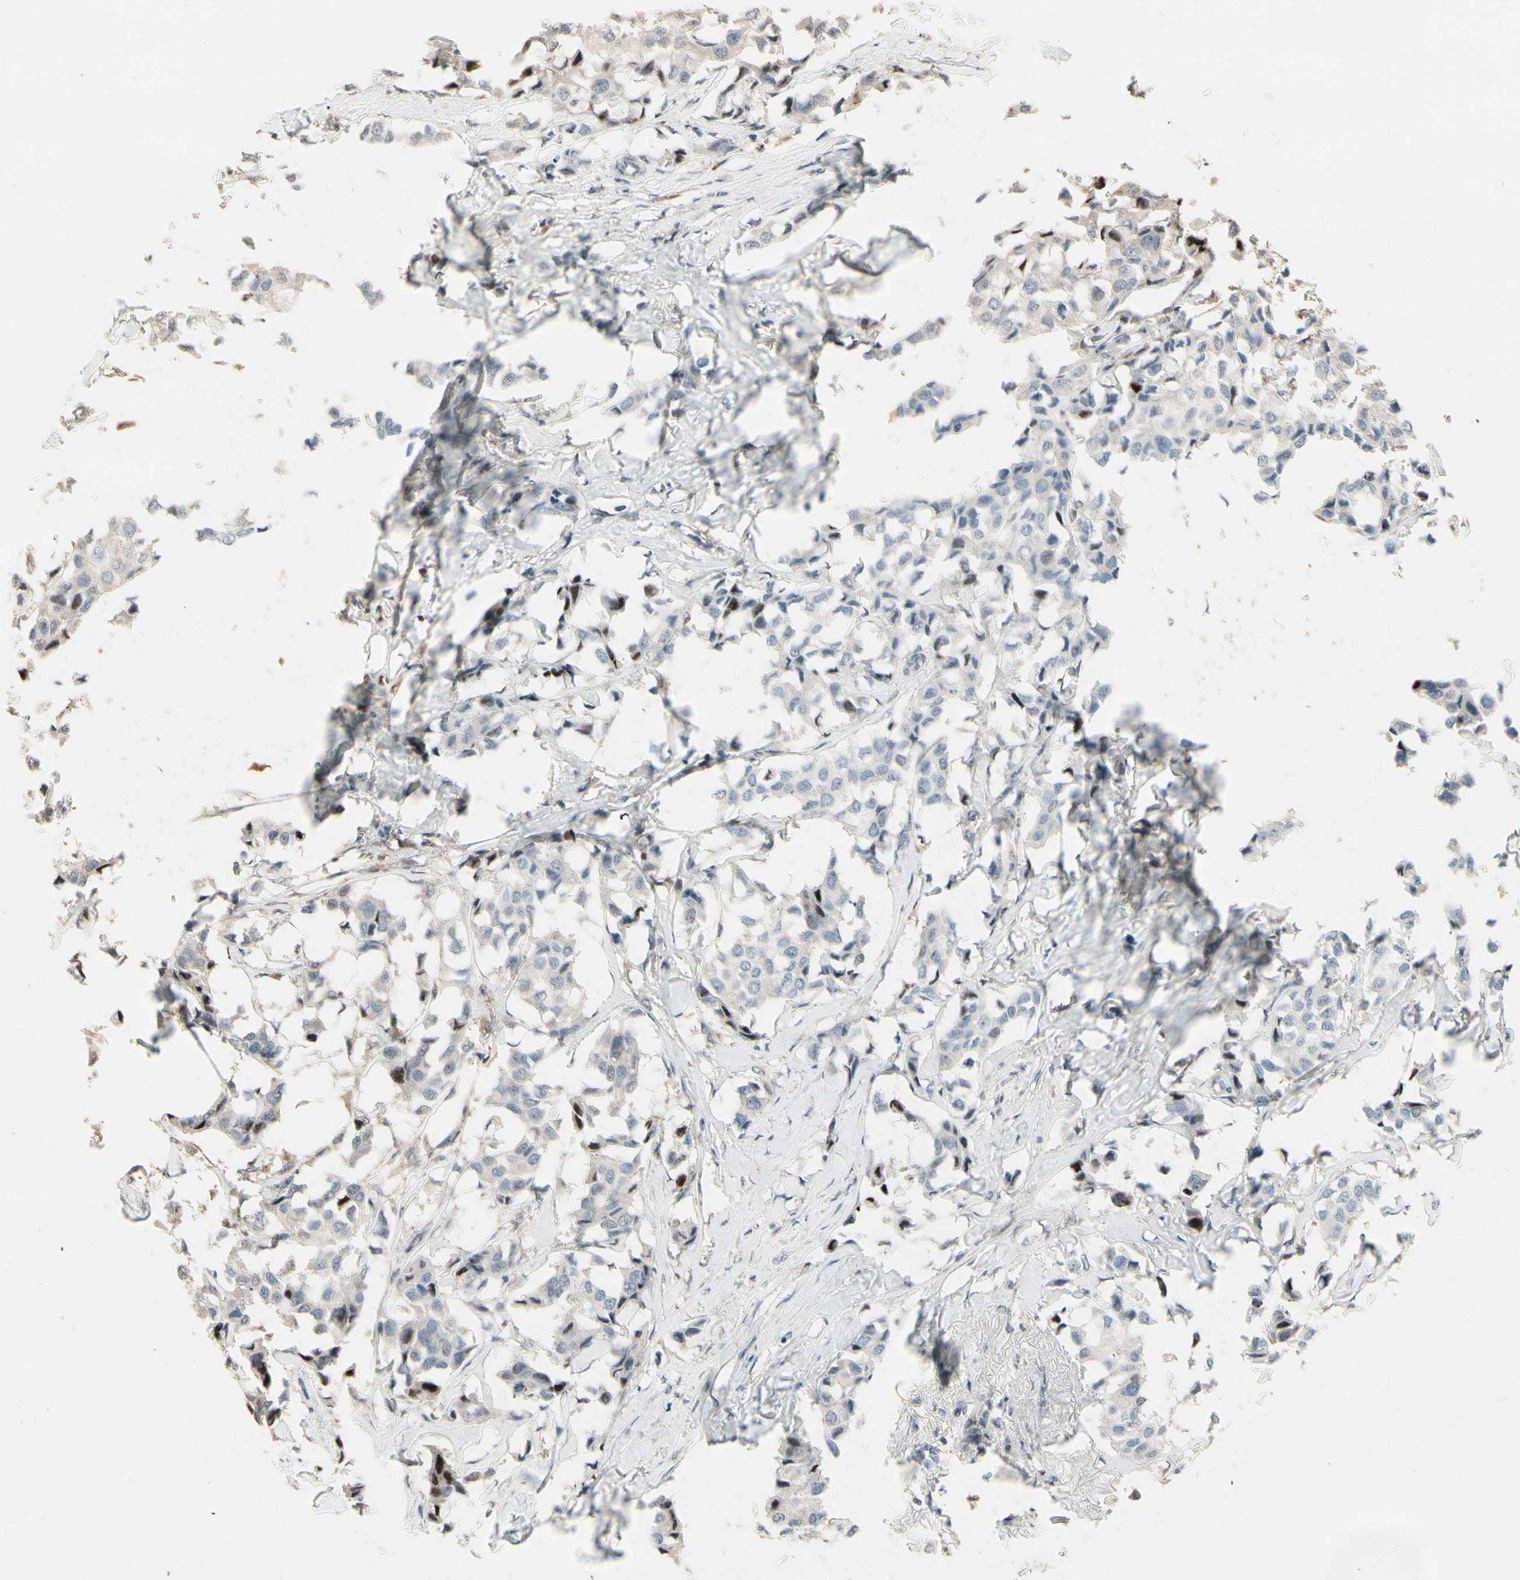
{"staining": {"intensity": "negative", "quantity": "none", "location": "none"}, "tissue": "breast cancer", "cell_type": "Tumor cells", "image_type": "cancer", "snomed": [{"axis": "morphology", "description": "Duct carcinoma"}, {"axis": "topography", "description": "Breast"}], "caption": "Protein analysis of breast cancer reveals no significant expression in tumor cells.", "gene": "CSF1R", "patient": {"sex": "female", "age": 80}}